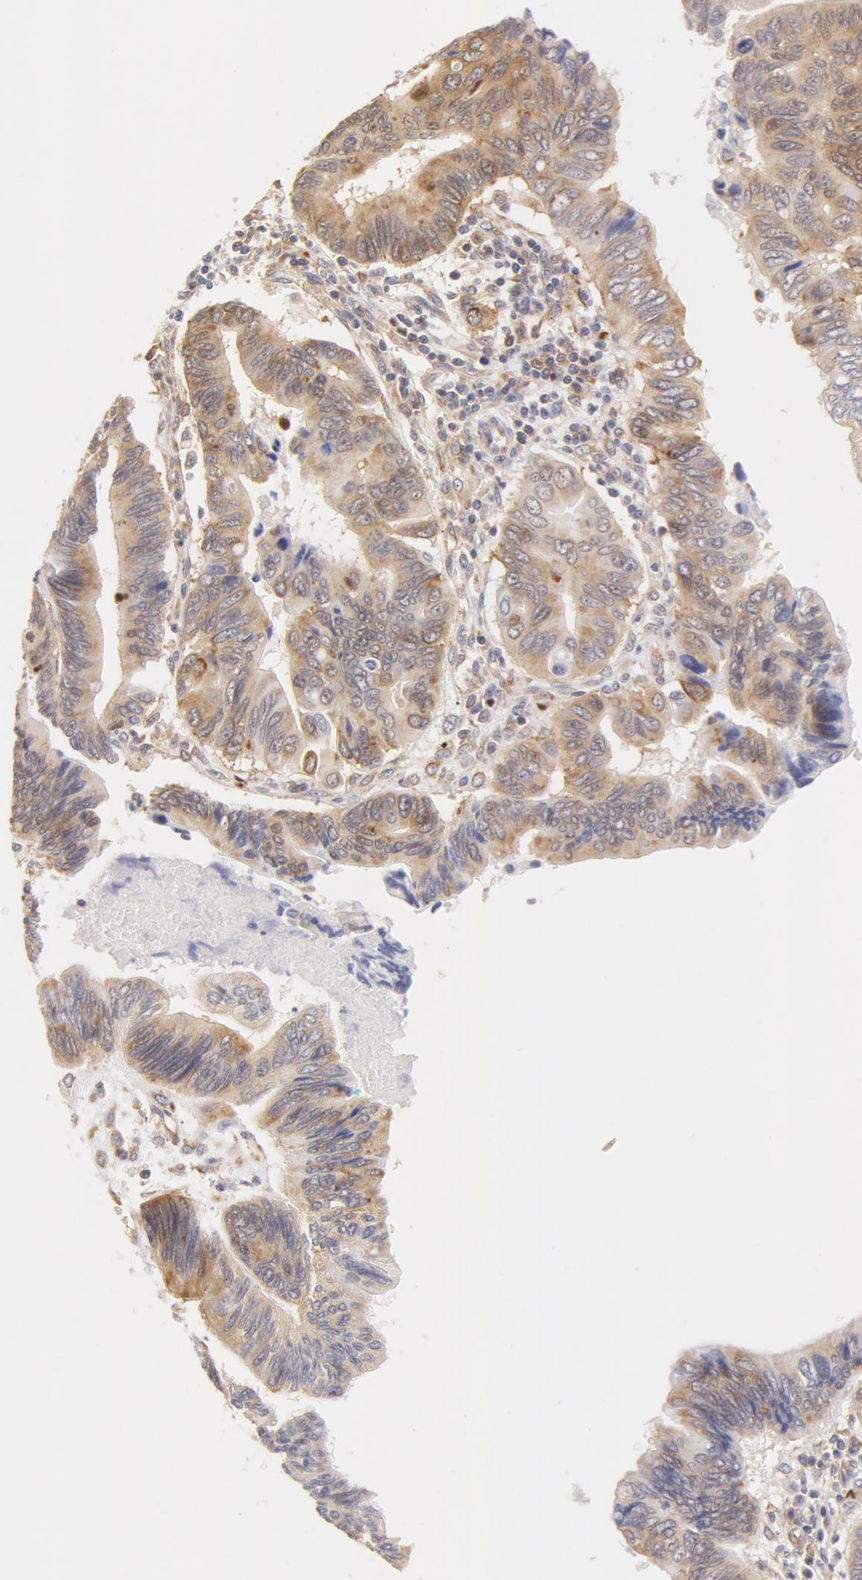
{"staining": {"intensity": "weak", "quantity": "25%-75%", "location": "cytoplasmic/membranous"}, "tissue": "pancreatic cancer", "cell_type": "Tumor cells", "image_type": "cancer", "snomed": [{"axis": "morphology", "description": "Adenocarcinoma, NOS"}, {"axis": "topography", "description": "Pancreas"}], "caption": "Immunohistochemical staining of pancreatic adenocarcinoma exhibits low levels of weak cytoplasmic/membranous protein expression in about 25%-75% of tumor cells.", "gene": "DDX3Y", "patient": {"sex": "female", "age": 70}}